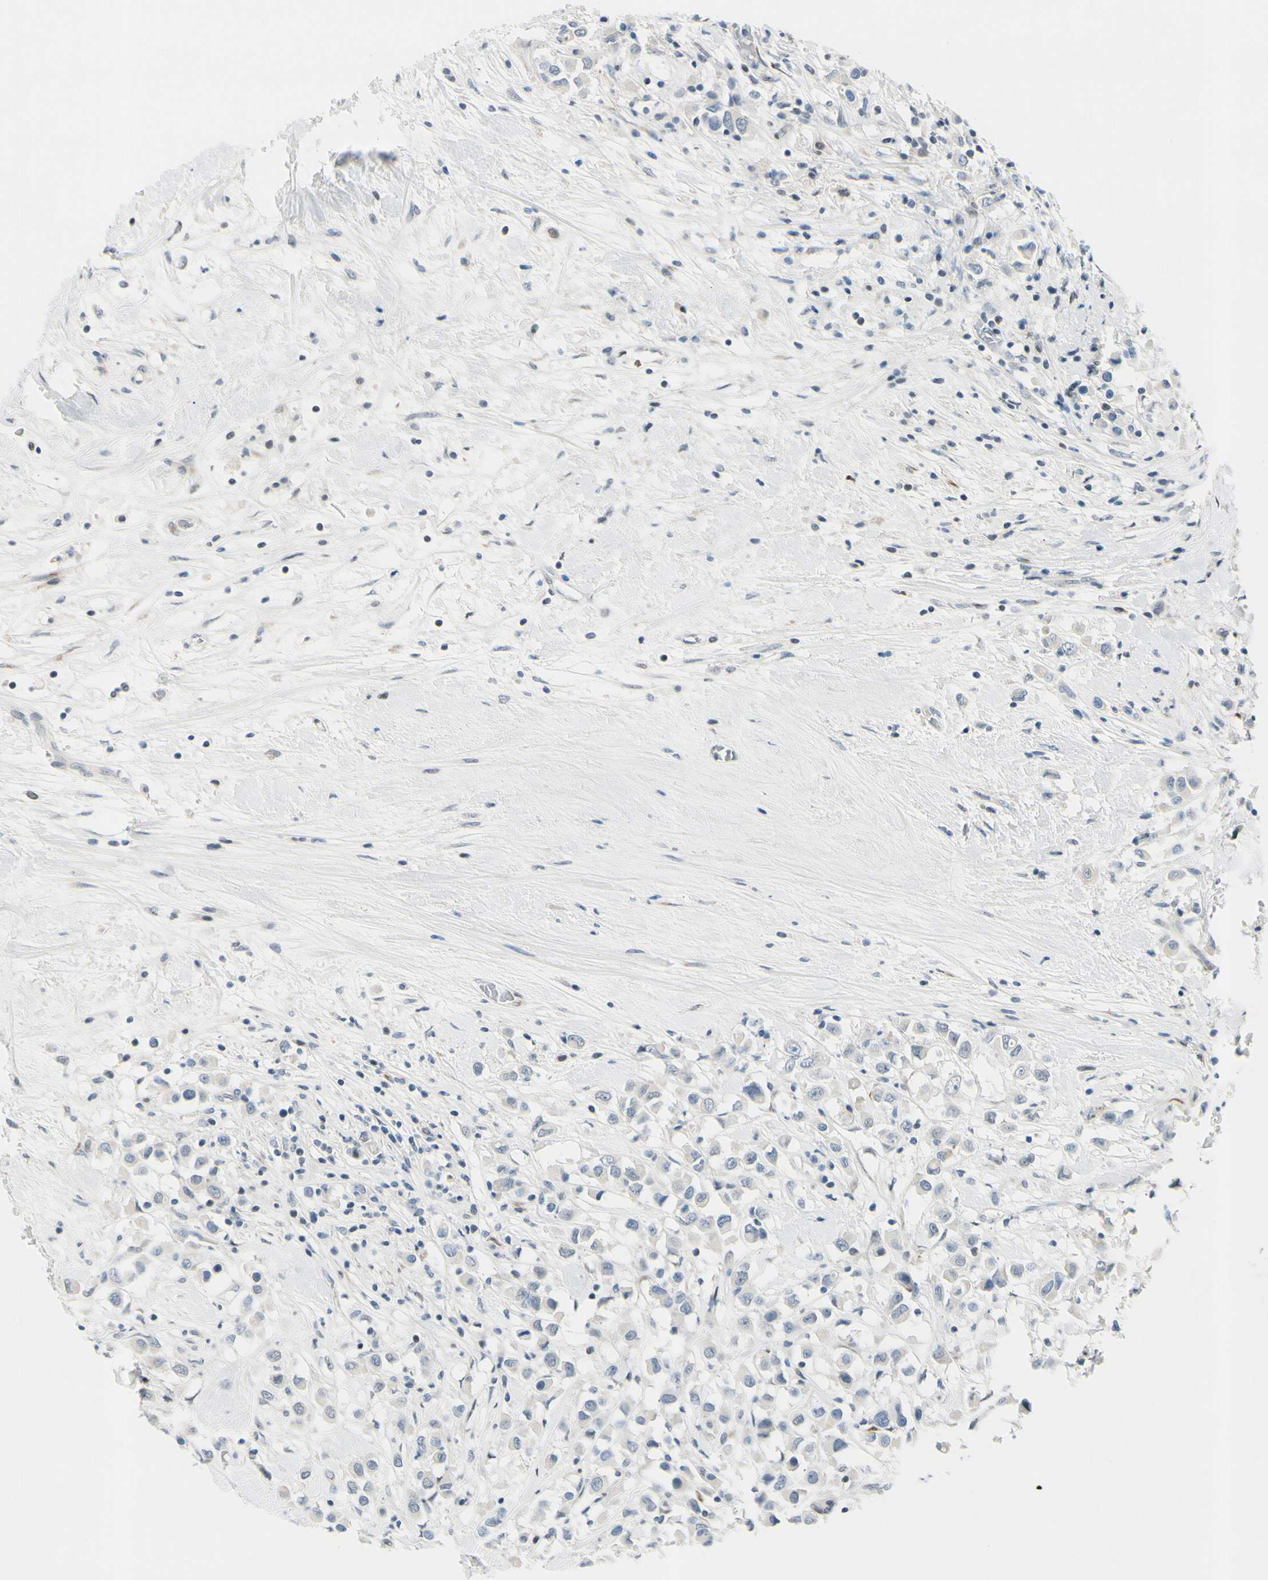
{"staining": {"intensity": "negative", "quantity": "none", "location": "none"}, "tissue": "breast cancer", "cell_type": "Tumor cells", "image_type": "cancer", "snomed": [{"axis": "morphology", "description": "Duct carcinoma"}, {"axis": "topography", "description": "Breast"}], "caption": "There is no significant expression in tumor cells of breast cancer.", "gene": "B4GALNT1", "patient": {"sex": "female", "age": 61}}